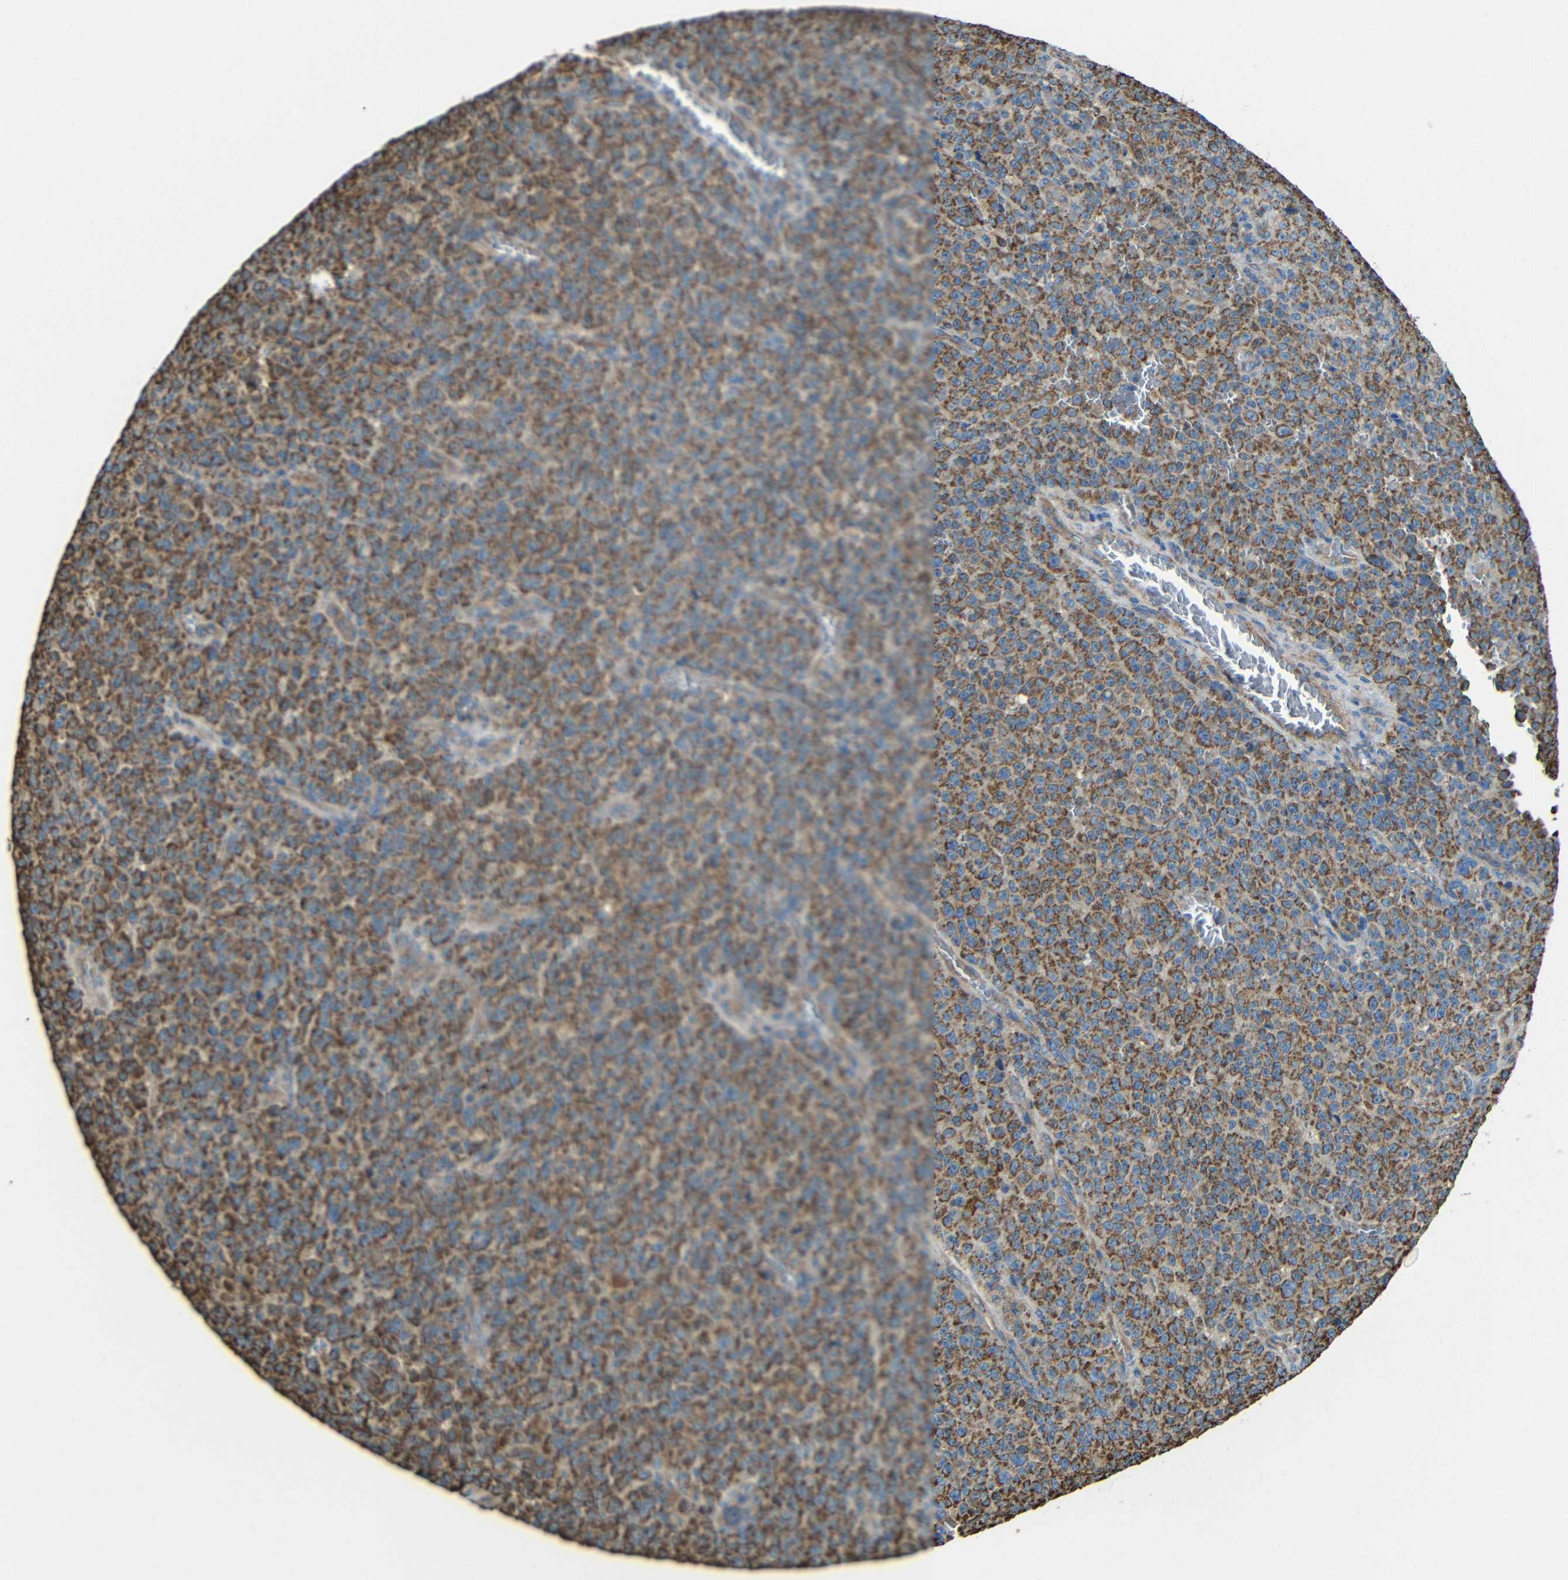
{"staining": {"intensity": "strong", "quantity": ">75%", "location": "cytoplasmic/membranous"}, "tissue": "melanoma", "cell_type": "Tumor cells", "image_type": "cancer", "snomed": [{"axis": "morphology", "description": "Malignant melanoma, NOS"}, {"axis": "topography", "description": "Skin"}], "caption": "Protein analysis of malignant melanoma tissue displays strong cytoplasmic/membranous expression in about >75% of tumor cells. (DAB (3,3'-diaminobenzidine) IHC with brightfield microscopy, high magnification).", "gene": "INTS6L", "patient": {"sex": "female", "age": 82}}